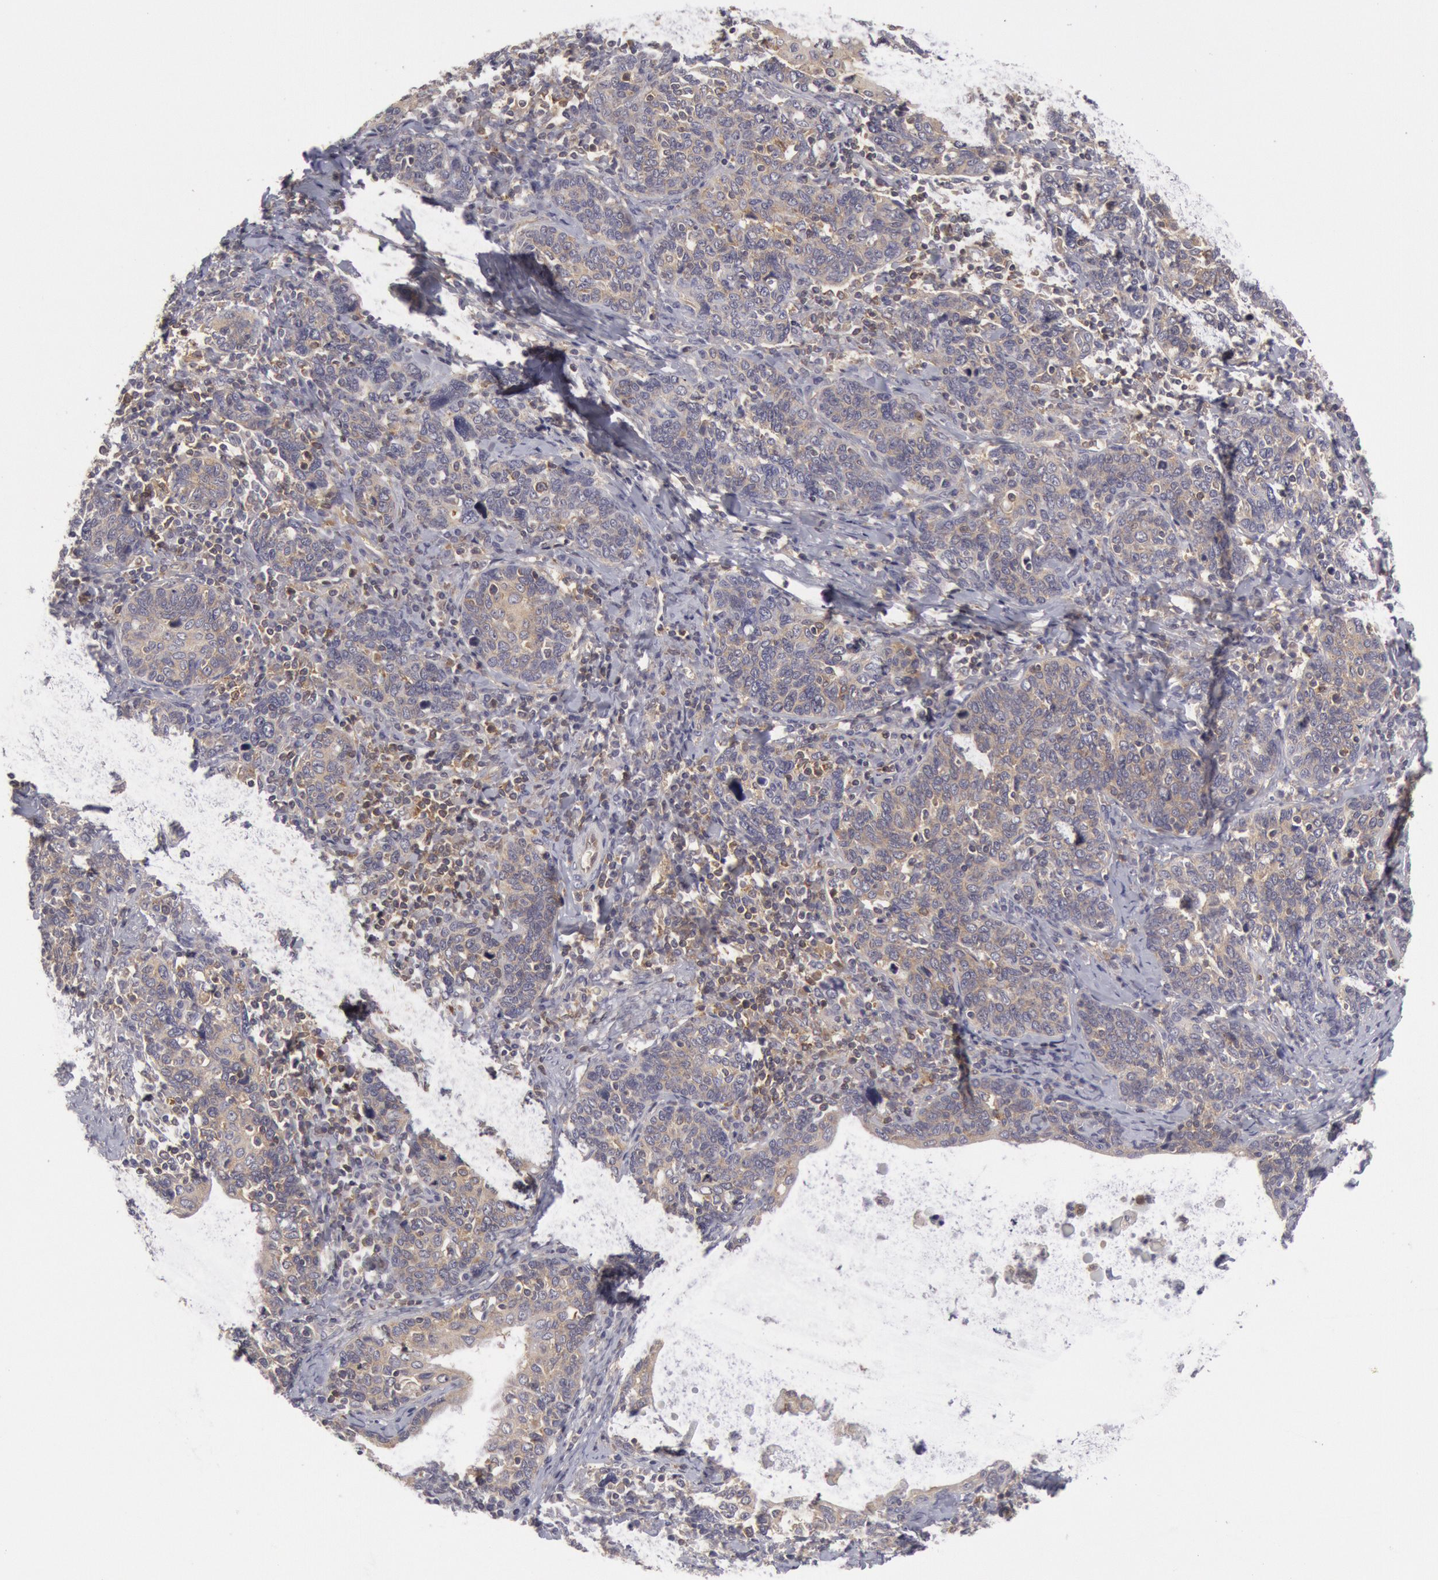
{"staining": {"intensity": "weak", "quantity": ">75%", "location": "cytoplasmic/membranous"}, "tissue": "cervical cancer", "cell_type": "Tumor cells", "image_type": "cancer", "snomed": [{"axis": "morphology", "description": "Squamous cell carcinoma, NOS"}, {"axis": "topography", "description": "Cervix"}], "caption": "A histopathology image of human cervical squamous cell carcinoma stained for a protein exhibits weak cytoplasmic/membranous brown staining in tumor cells.", "gene": "IKBKB", "patient": {"sex": "female", "age": 41}}